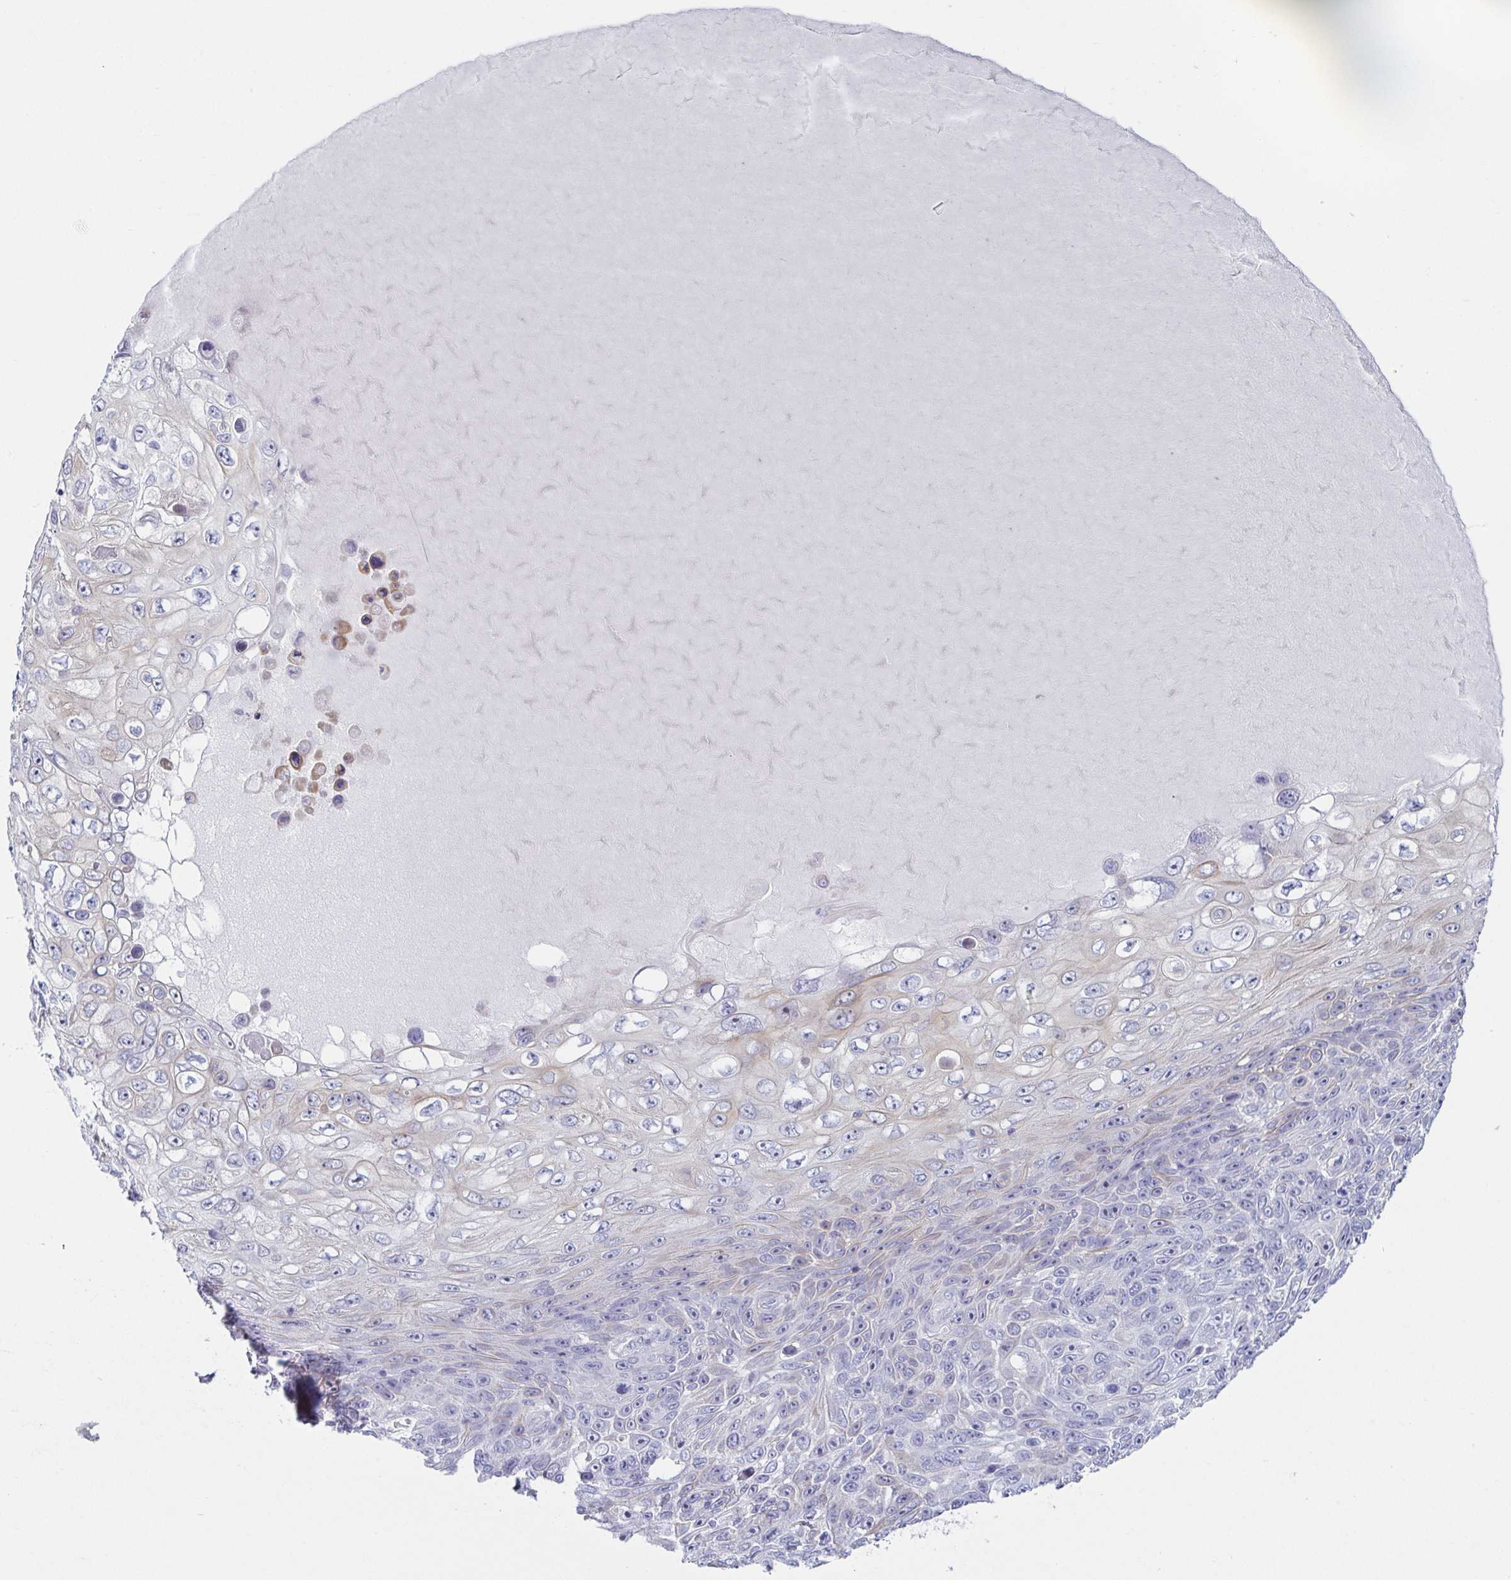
{"staining": {"intensity": "negative", "quantity": "none", "location": "none"}, "tissue": "skin cancer", "cell_type": "Tumor cells", "image_type": "cancer", "snomed": [{"axis": "morphology", "description": "Squamous cell carcinoma, NOS"}, {"axis": "topography", "description": "Skin"}], "caption": "Tumor cells show no significant protein positivity in squamous cell carcinoma (skin).", "gene": "HTR2A", "patient": {"sex": "male", "age": 82}}